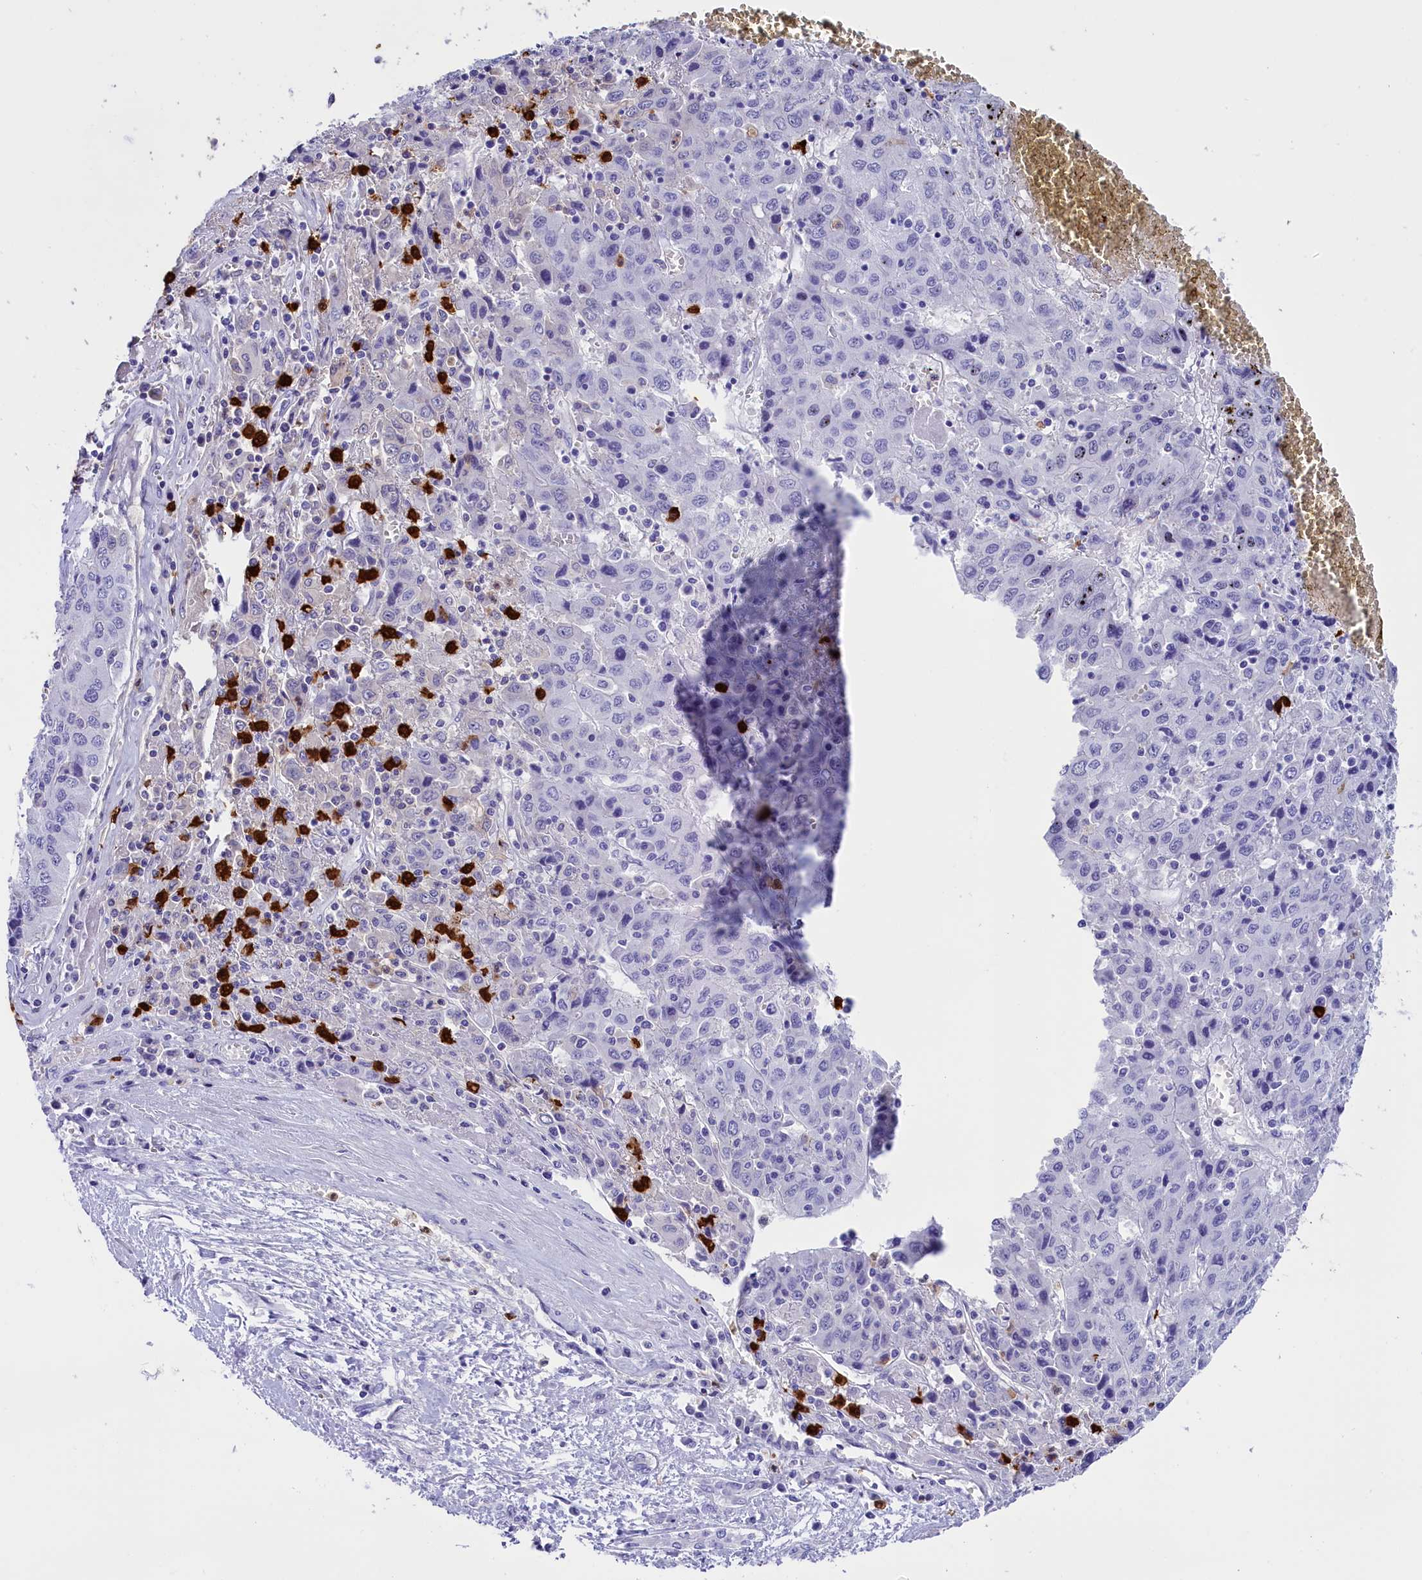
{"staining": {"intensity": "negative", "quantity": "none", "location": "none"}, "tissue": "liver cancer", "cell_type": "Tumor cells", "image_type": "cancer", "snomed": [{"axis": "morphology", "description": "Carcinoma, Hepatocellular, NOS"}, {"axis": "topography", "description": "Liver"}], "caption": "Immunohistochemistry (IHC) of human liver hepatocellular carcinoma shows no staining in tumor cells. Nuclei are stained in blue.", "gene": "CLC", "patient": {"sex": "female", "age": 53}}